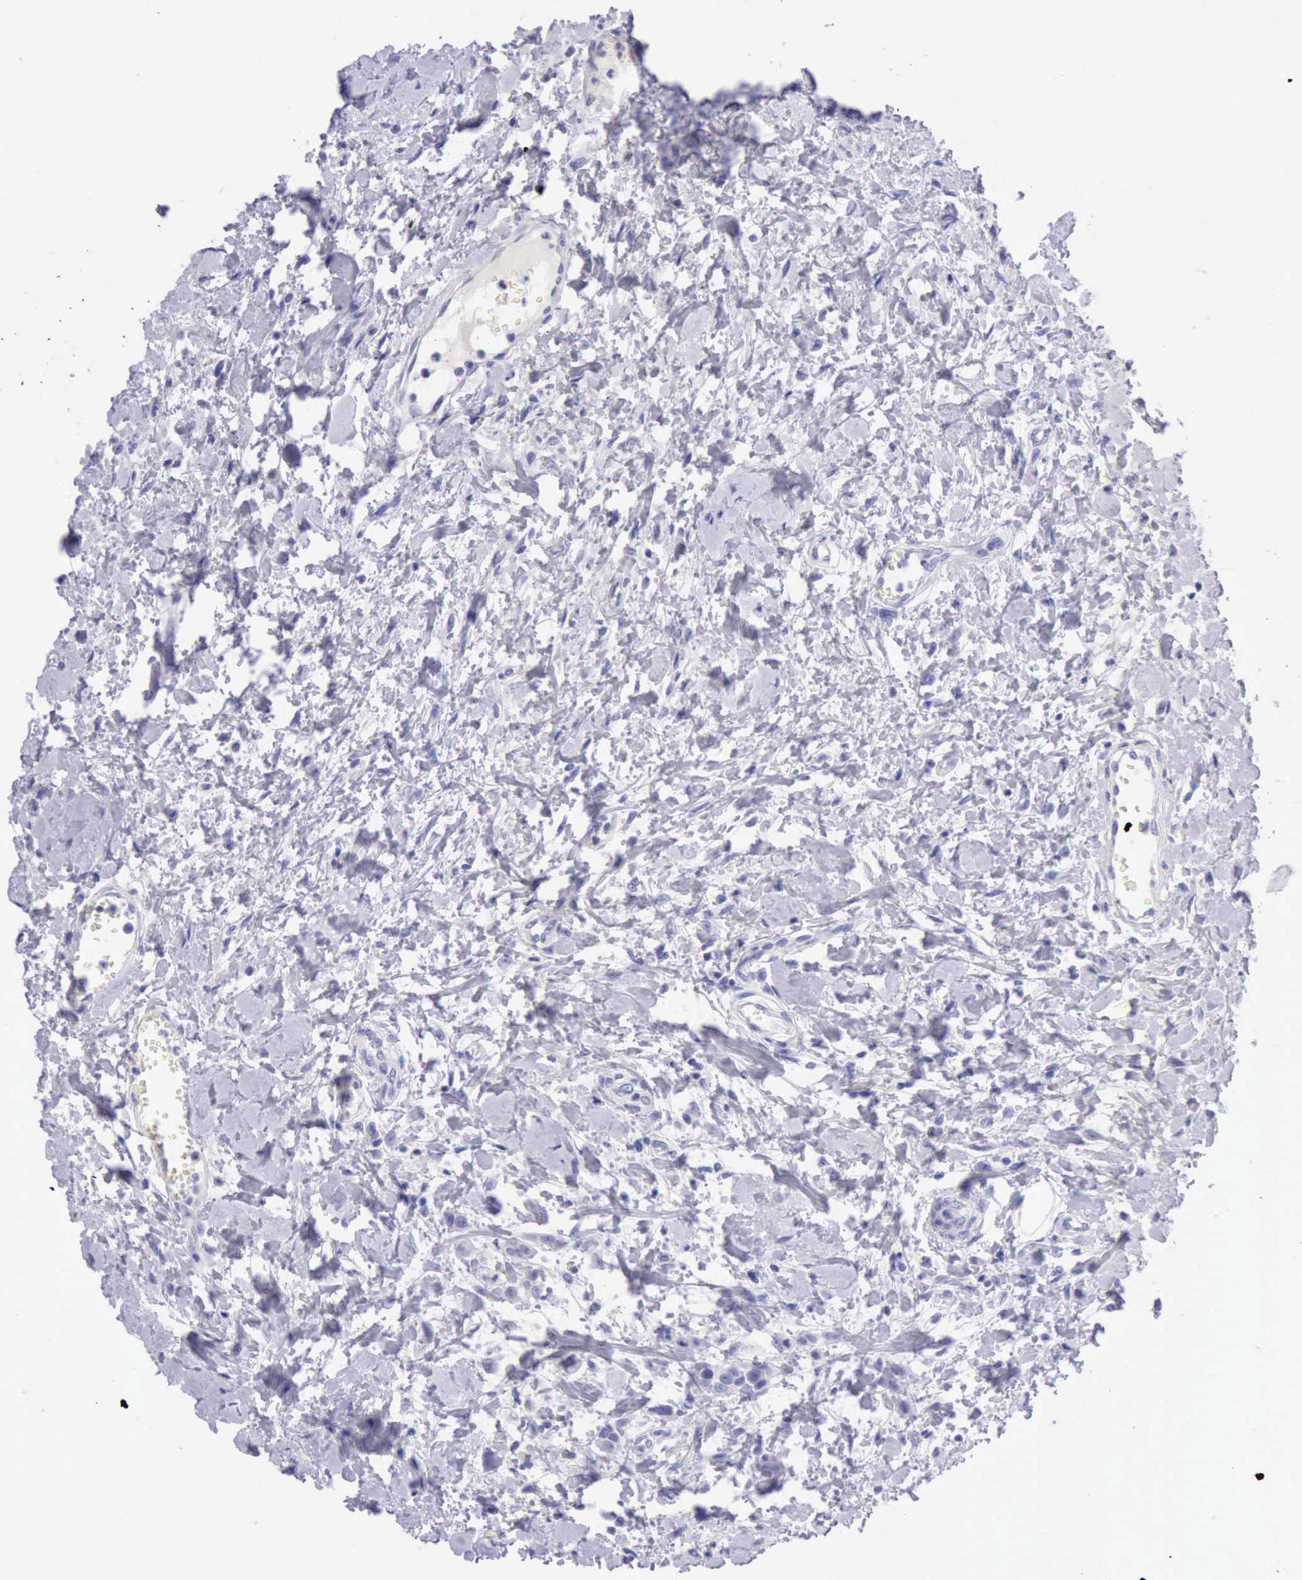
{"staining": {"intensity": "negative", "quantity": "none", "location": "none"}, "tissue": "urothelial cancer", "cell_type": "Tumor cells", "image_type": "cancer", "snomed": [{"axis": "morphology", "description": "Urothelial carcinoma, High grade"}, {"axis": "topography", "description": "Urinary bladder"}], "caption": "Tumor cells show no significant protein expression in urothelial cancer. Brightfield microscopy of IHC stained with DAB (brown) and hematoxylin (blue), captured at high magnification.", "gene": "LRFN5", "patient": {"sex": "male", "age": 56}}